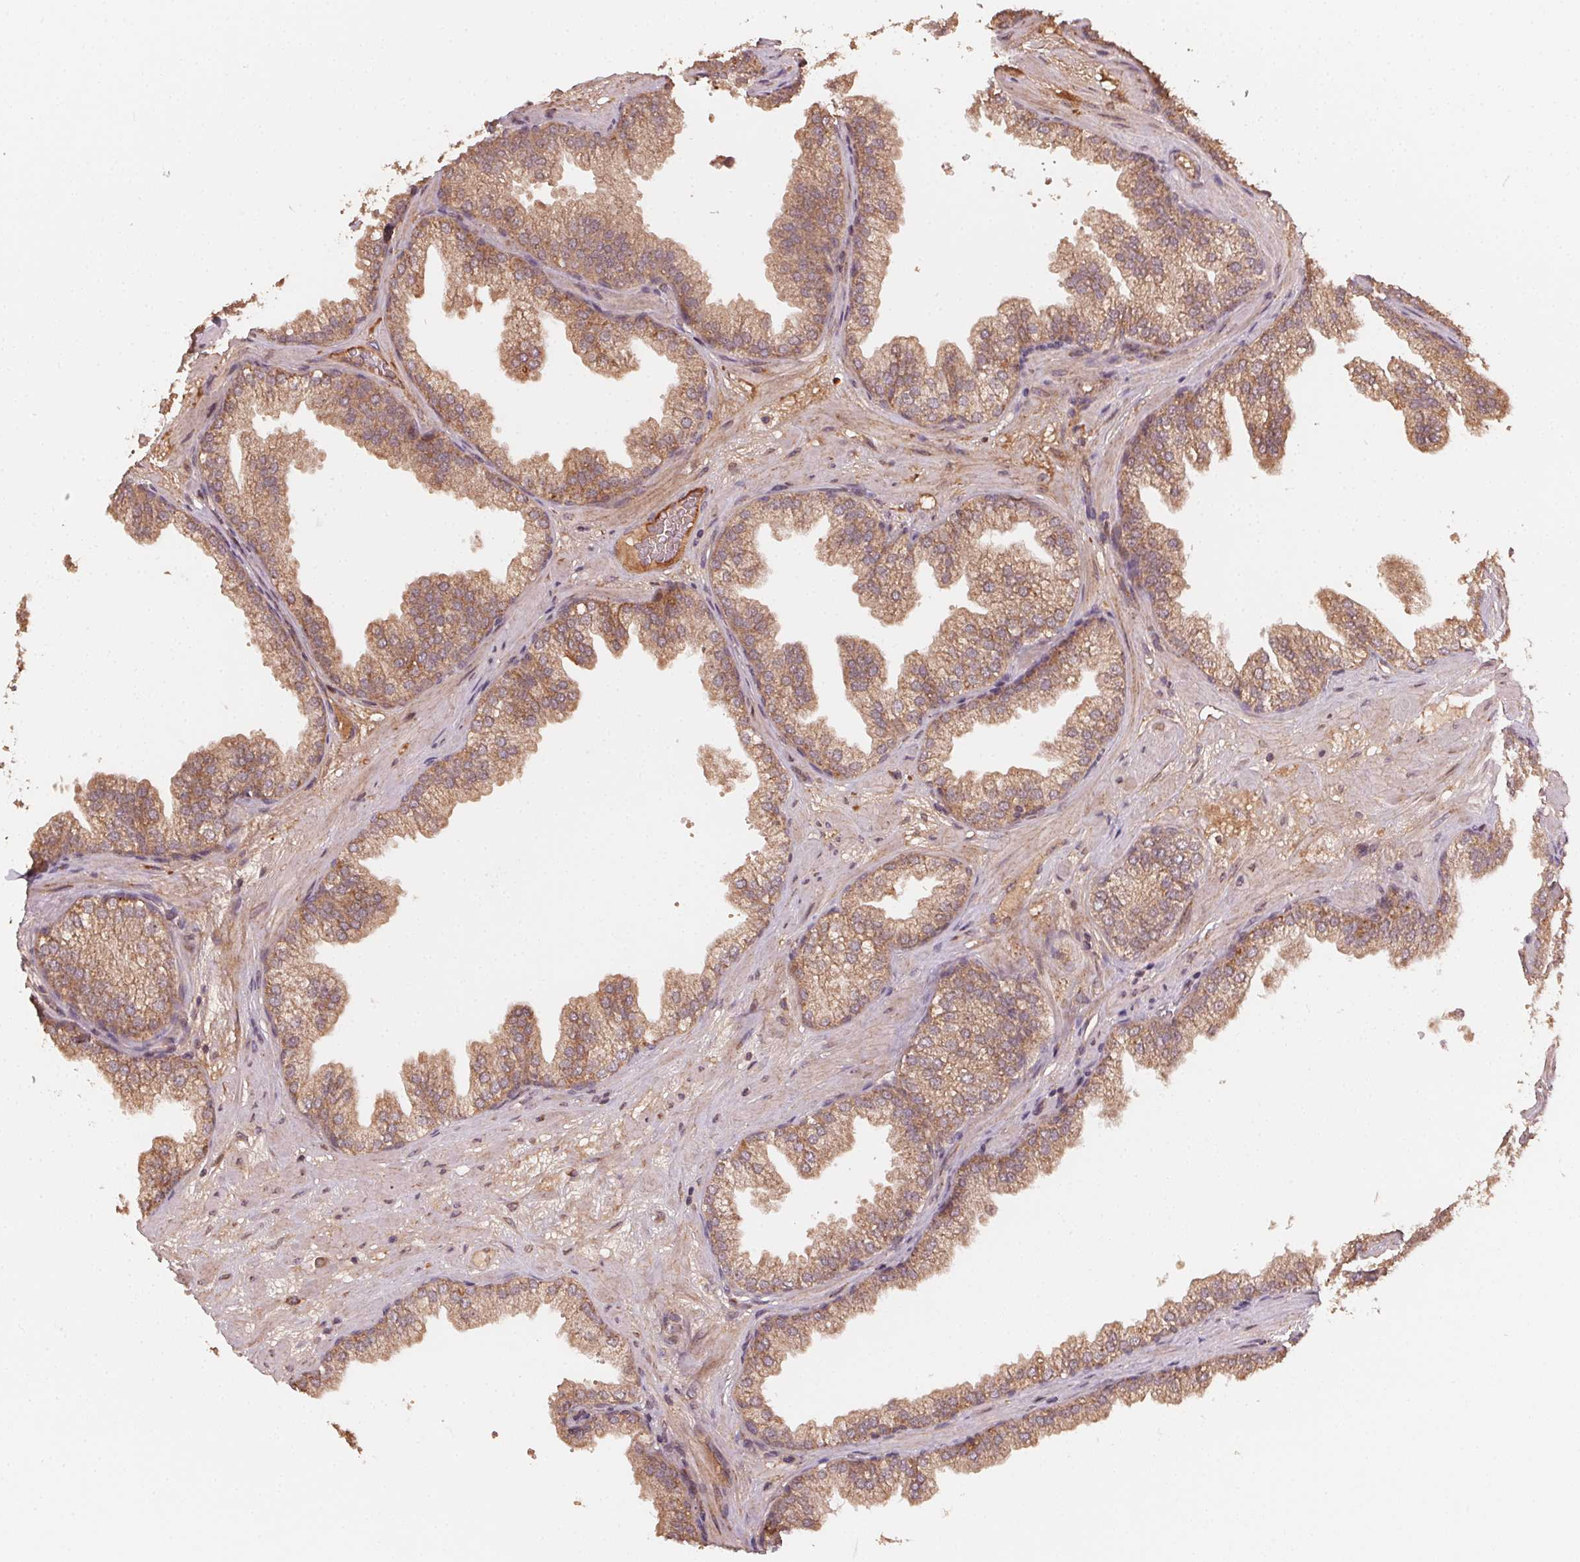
{"staining": {"intensity": "moderate", "quantity": ">75%", "location": "cytoplasmic/membranous"}, "tissue": "prostate", "cell_type": "Glandular cells", "image_type": "normal", "snomed": [{"axis": "morphology", "description": "Normal tissue, NOS"}, {"axis": "topography", "description": "Prostate"}], "caption": "A photomicrograph of human prostate stained for a protein displays moderate cytoplasmic/membranous brown staining in glandular cells. The protein of interest is shown in brown color, while the nuclei are stained blue.", "gene": "WBP2", "patient": {"sex": "male", "age": 37}}